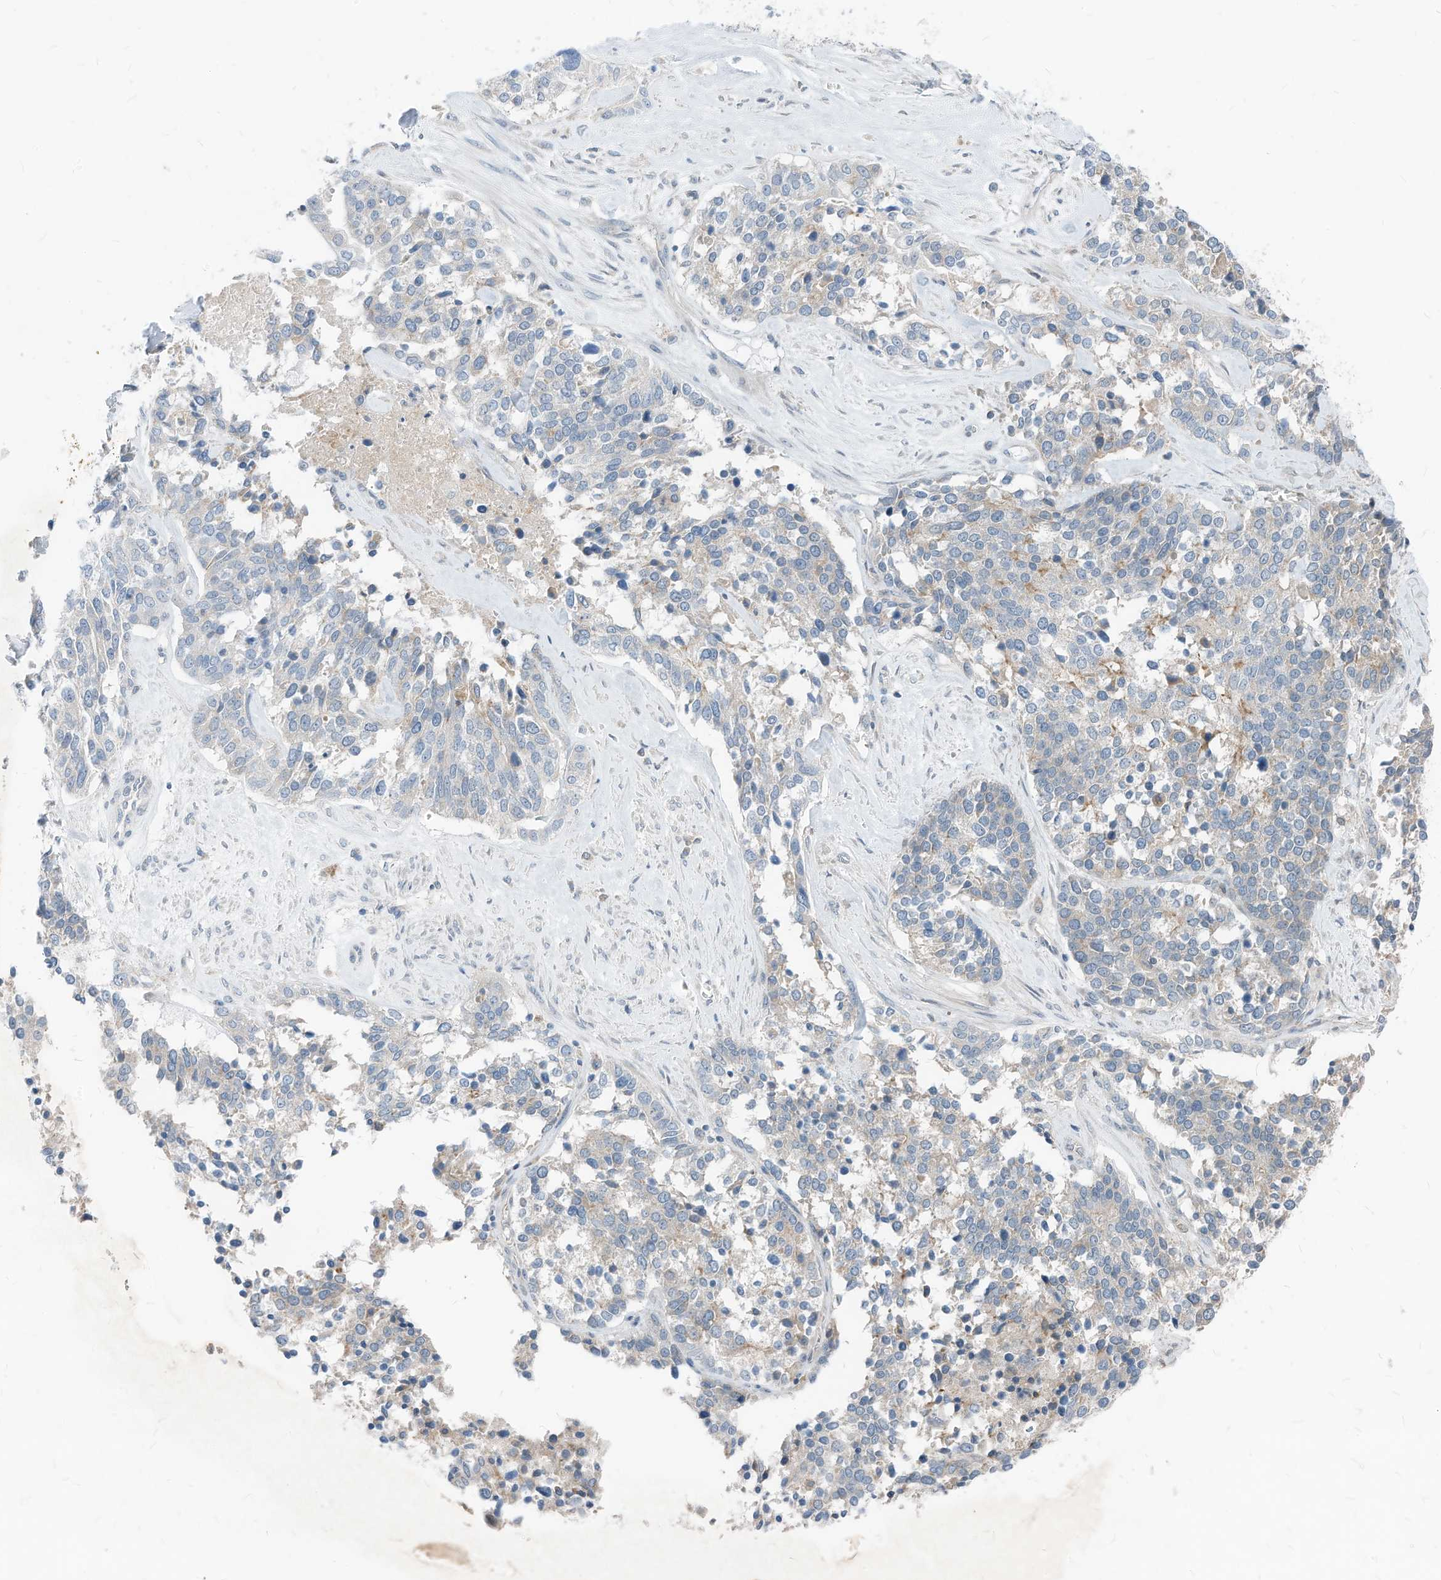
{"staining": {"intensity": "negative", "quantity": "none", "location": "none"}, "tissue": "ovarian cancer", "cell_type": "Tumor cells", "image_type": "cancer", "snomed": [{"axis": "morphology", "description": "Cystadenocarcinoma, serous, NOS"}, {"axis": "topography", "description": "Ovary"}], "caption": "The IHC photomicrograph has no significant staining in tumor cells of ovarian cancer (serous cystadenocarcinoma) tissue. (DAB immunohistochemistry (IHC), high magnification).", "gene": "LDAH", "patient": {"sex": "female", "age": 44}}